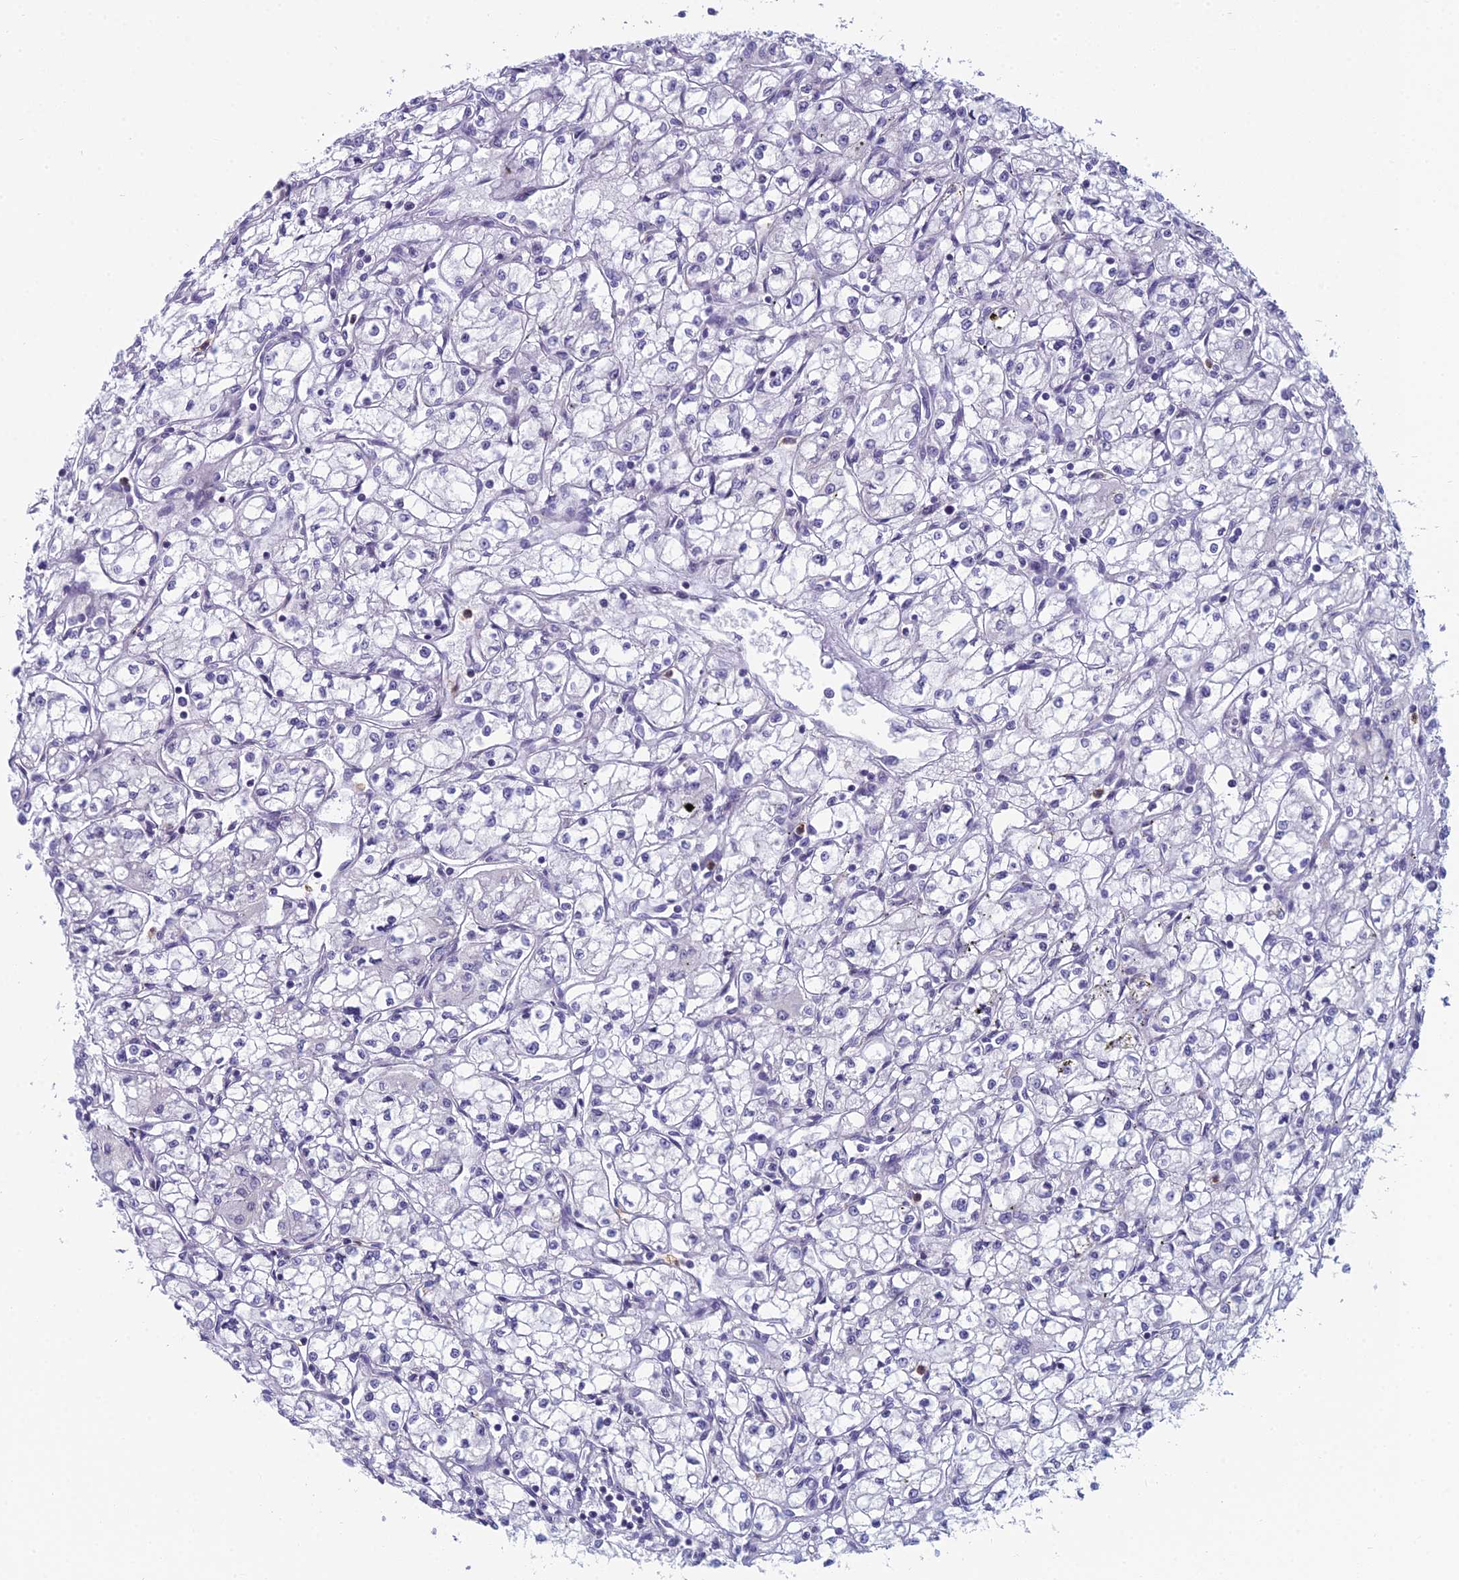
{"staining": {"intensity": "negative", "quantity": "none", "location": "none"}, "tissue": "renal cancer", "cell_type": "Tumor cells", "image_type": "cancer", "snomed": [{"axis": "morphology", "description": "Adenocarcinoma, NOS"}, {"axis": "topography", "description": "Kidney"}], "caption": "Renal cancer stained for a protein using IHC displays no staining tumor cells.", "gene": "NOC2L", "patient": {"sex": "male", "age": 59}}